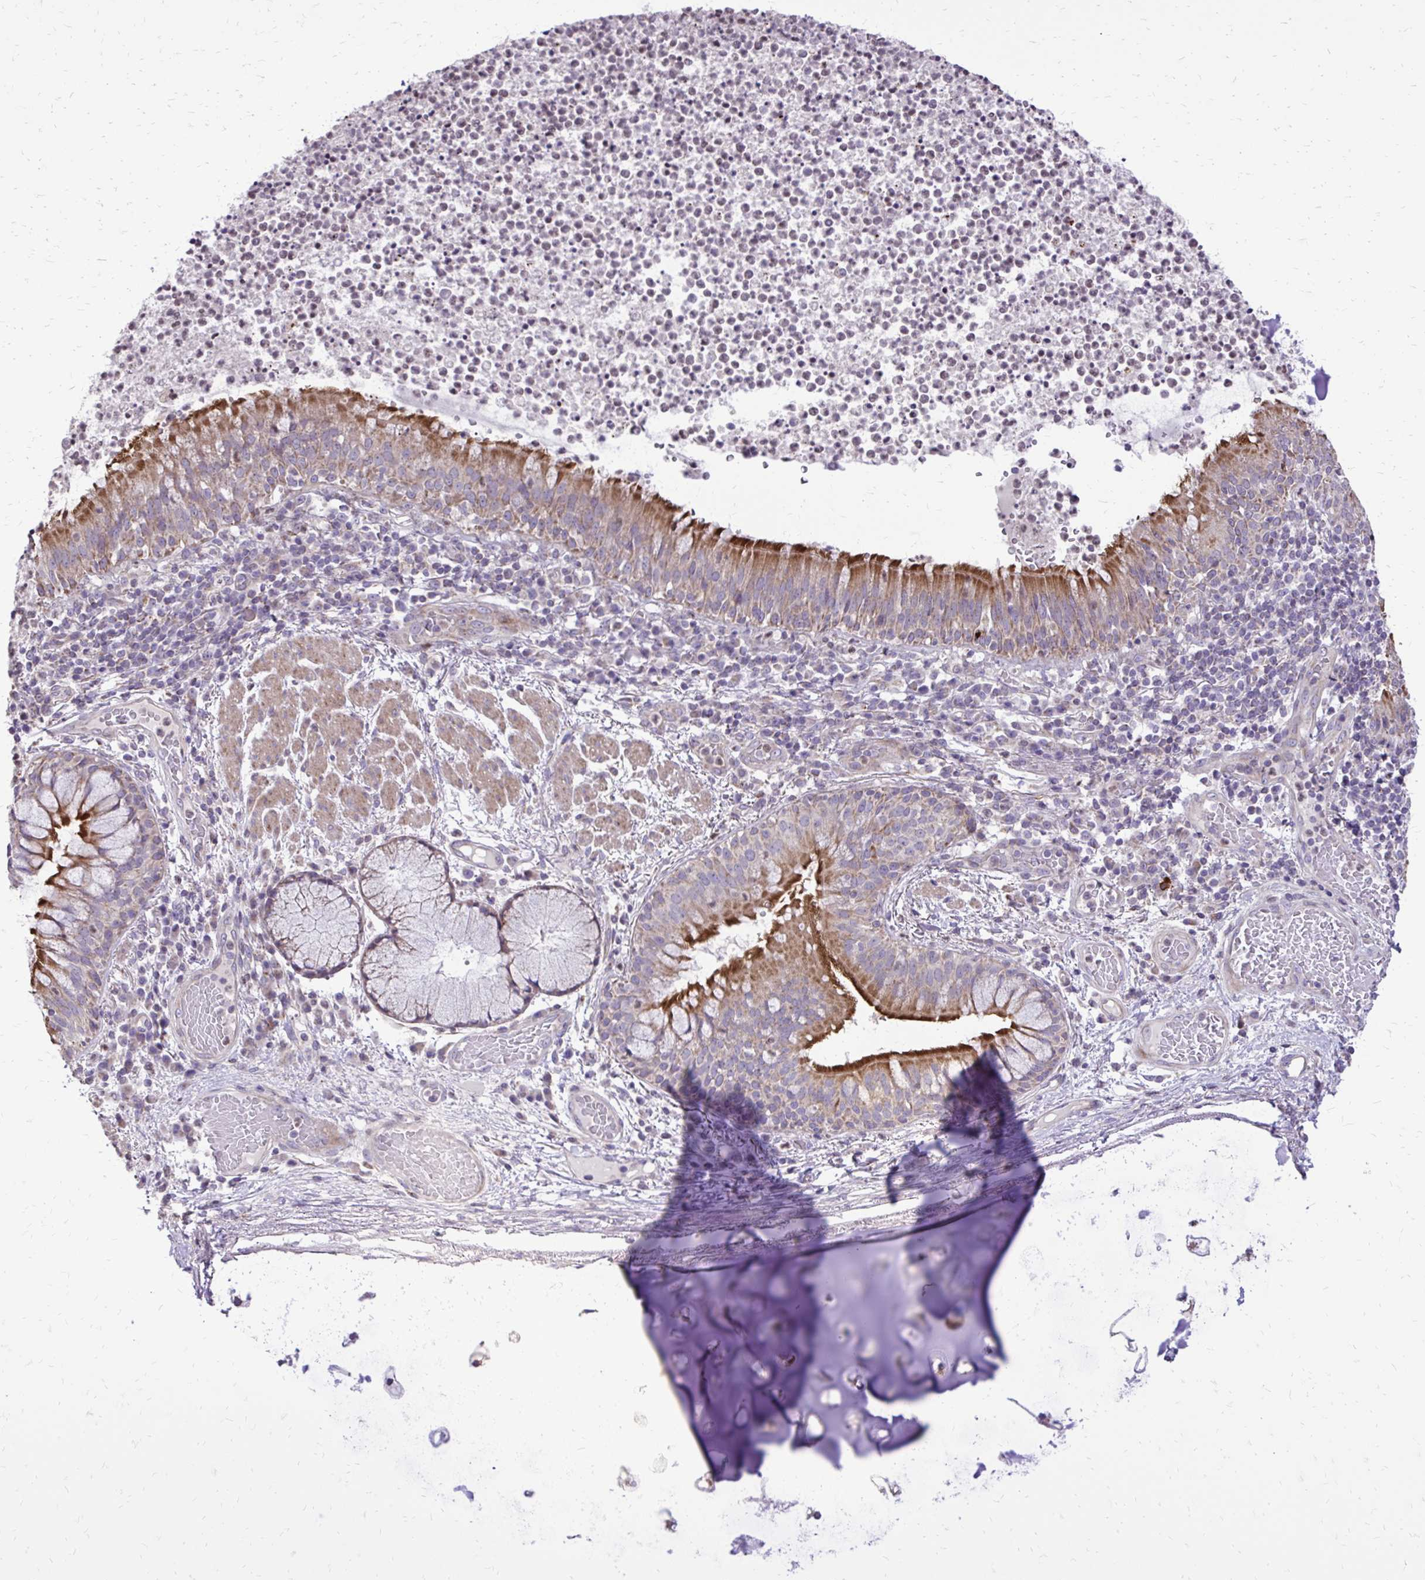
{"staining": {"intensity": "strong", "quantity": "25%-75%", "location": "cytoplasmic/membranous"}, "tissue": "bronchus", "cell_type": "Respiratory epithelial cells", "image_type": "normal", "snomed": [{"axis": "morphology", "description": "Normal tissue, NOS"}, {"axis": "topography", "description": "Lymph node"}, {"axis": "topography", "description": "Bronchus"}], "caption": "Protein expression analysis of normal bronchus displays strong cytoplasmic/membranous positivity in about 25%-75% of respiratory epithelial cells.", "gene": "ABCC3", "patient": {"sex": "male", "age": 56}}